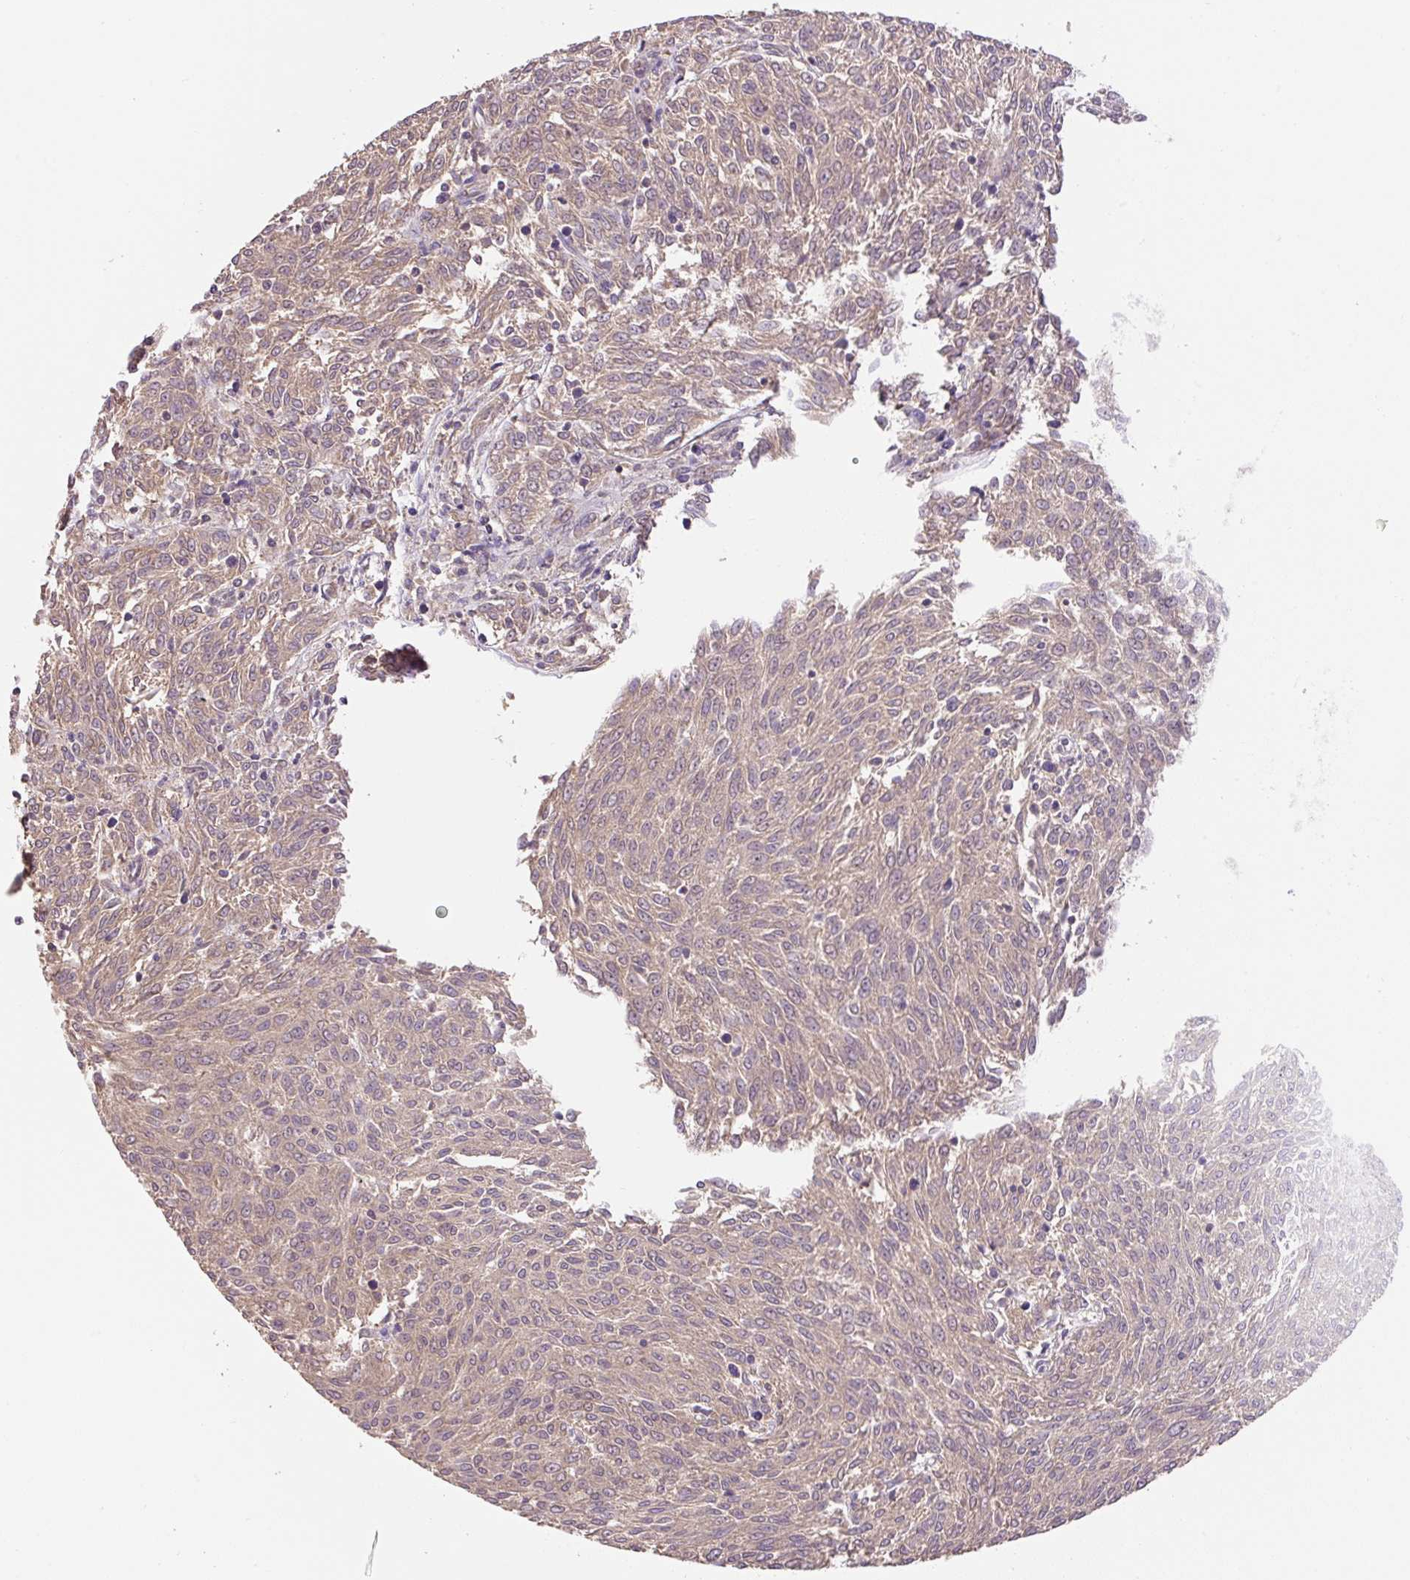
{"staining": {"intensity": "moderate", "quantity": ">75%", "location": "cytoplasmic/membranous"}, "tissue": "melanoma", "cell_type": "Tumor cells", "image_type": "cancer", "snomed": [{"axis": "morphology", "description": "Malignant melanoma, NOS"}, {"axis": "topography", "description": "Skin"}], "caption": "A brown stain highlights moderate cytoplasmic/membranous staining of a protein in human malignant melanoma tumor cells. The protein is stained brown, and the nuclei are stained in blue (DAB (3,3'-diaminobenzidine) IHC with brightfield microscopy, high magnification).", "gene": "COX8A", "patient": {"sex": "female", "age": 72}}